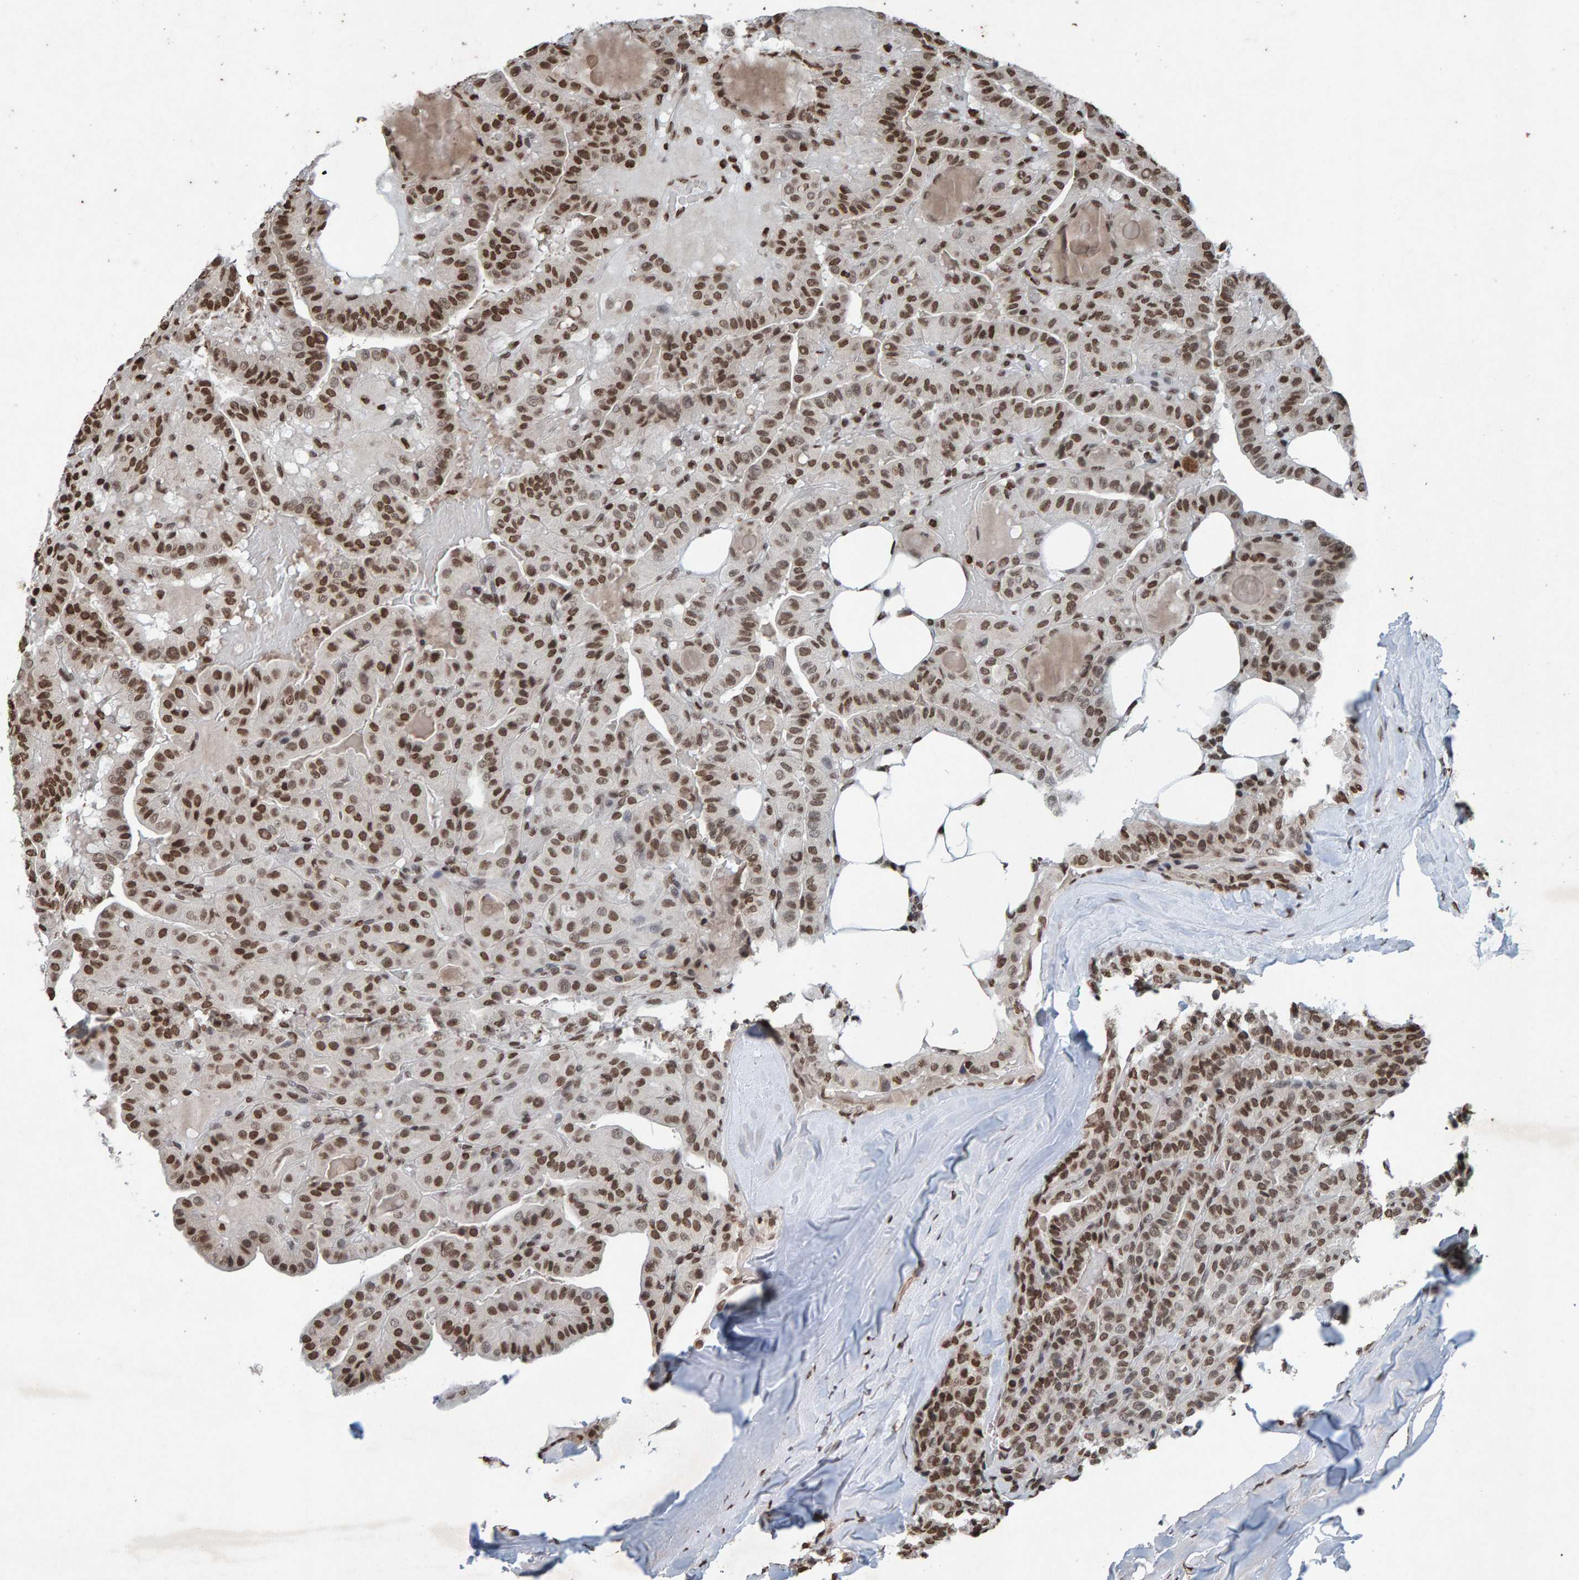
{"staining": {"intensity": "strong", "quantity": "25%-75%", "location": "nuclear"}, "tissue": "thyroid cancer", "cell_type": "Tumor cells", "image_type": "cancer", "snomed": [{"axis": "morphology", "description": "Papillary adenocarcinoma, NOS"}, {"axis": "topography", "description": "Thyroid gland"}], "caption": "This photomicrograph demonstrates immunohistochemistry (IHC) staining of human thyroid cancer, with high strong nuclear staining in approximately 25%-75% of tumor cells.", "gene": "H2AZ1", "patient": {"sex": "male", "age": 77}}